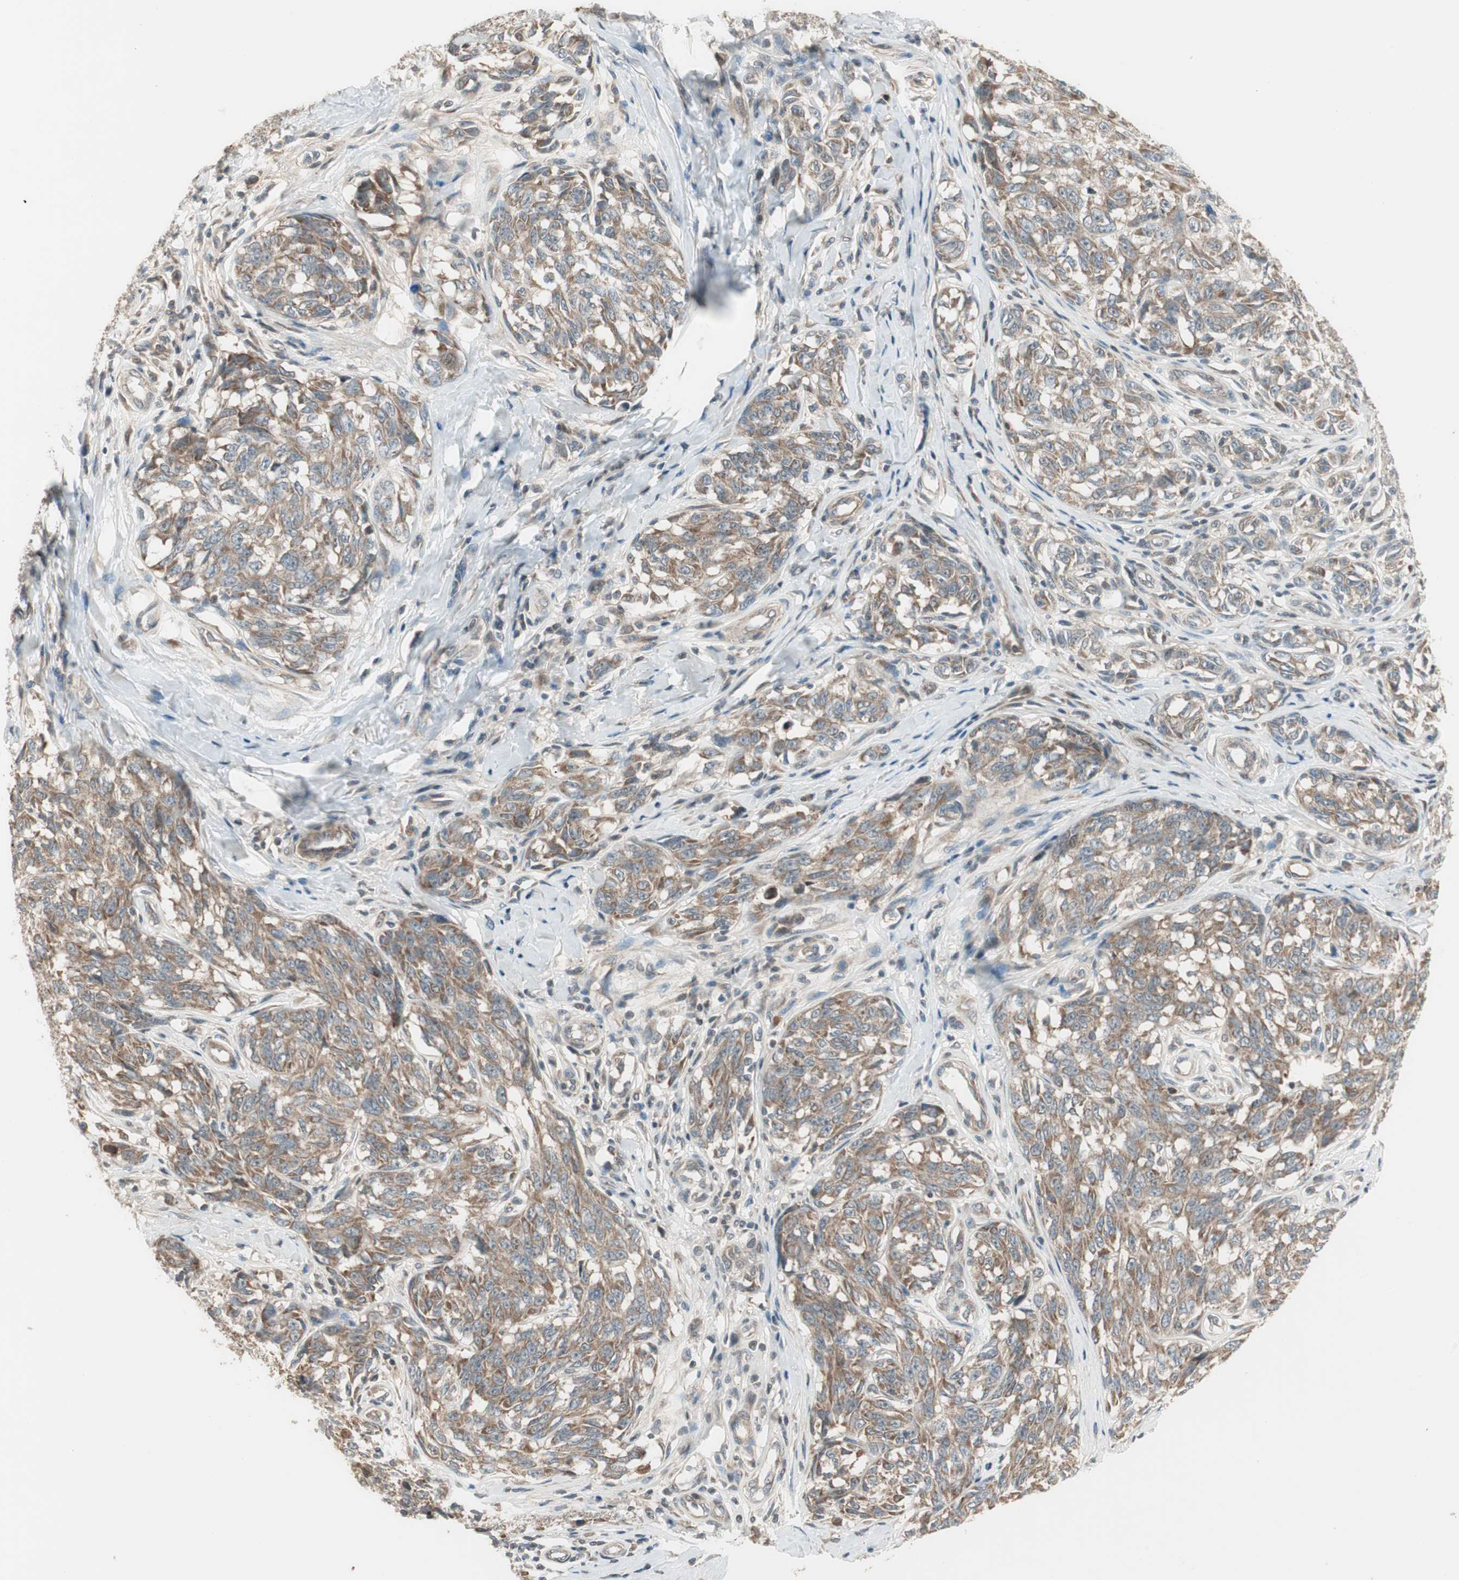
{"staining": {"intensity": "weak", "quantity": ">75%", "location": "cytoplasmic/membranous"}, "tissue": "melanoma", "cell_type": "Tumor cells", "image_type": "cancer", "snomed": [{"axis": "morphology", "description": "Malignant melanoma, NOS"}, {"axis": "topography", "description": "Skin"}], "caption": "This is a photomicrograph of immunohistochemistry (IHC) staining of malignant melanoma, which shows weak expression in the cytoplasmic/membranous of tumor cells.", "gene": "SFRP1", "patient": {"sex": "female", "age": 64}}